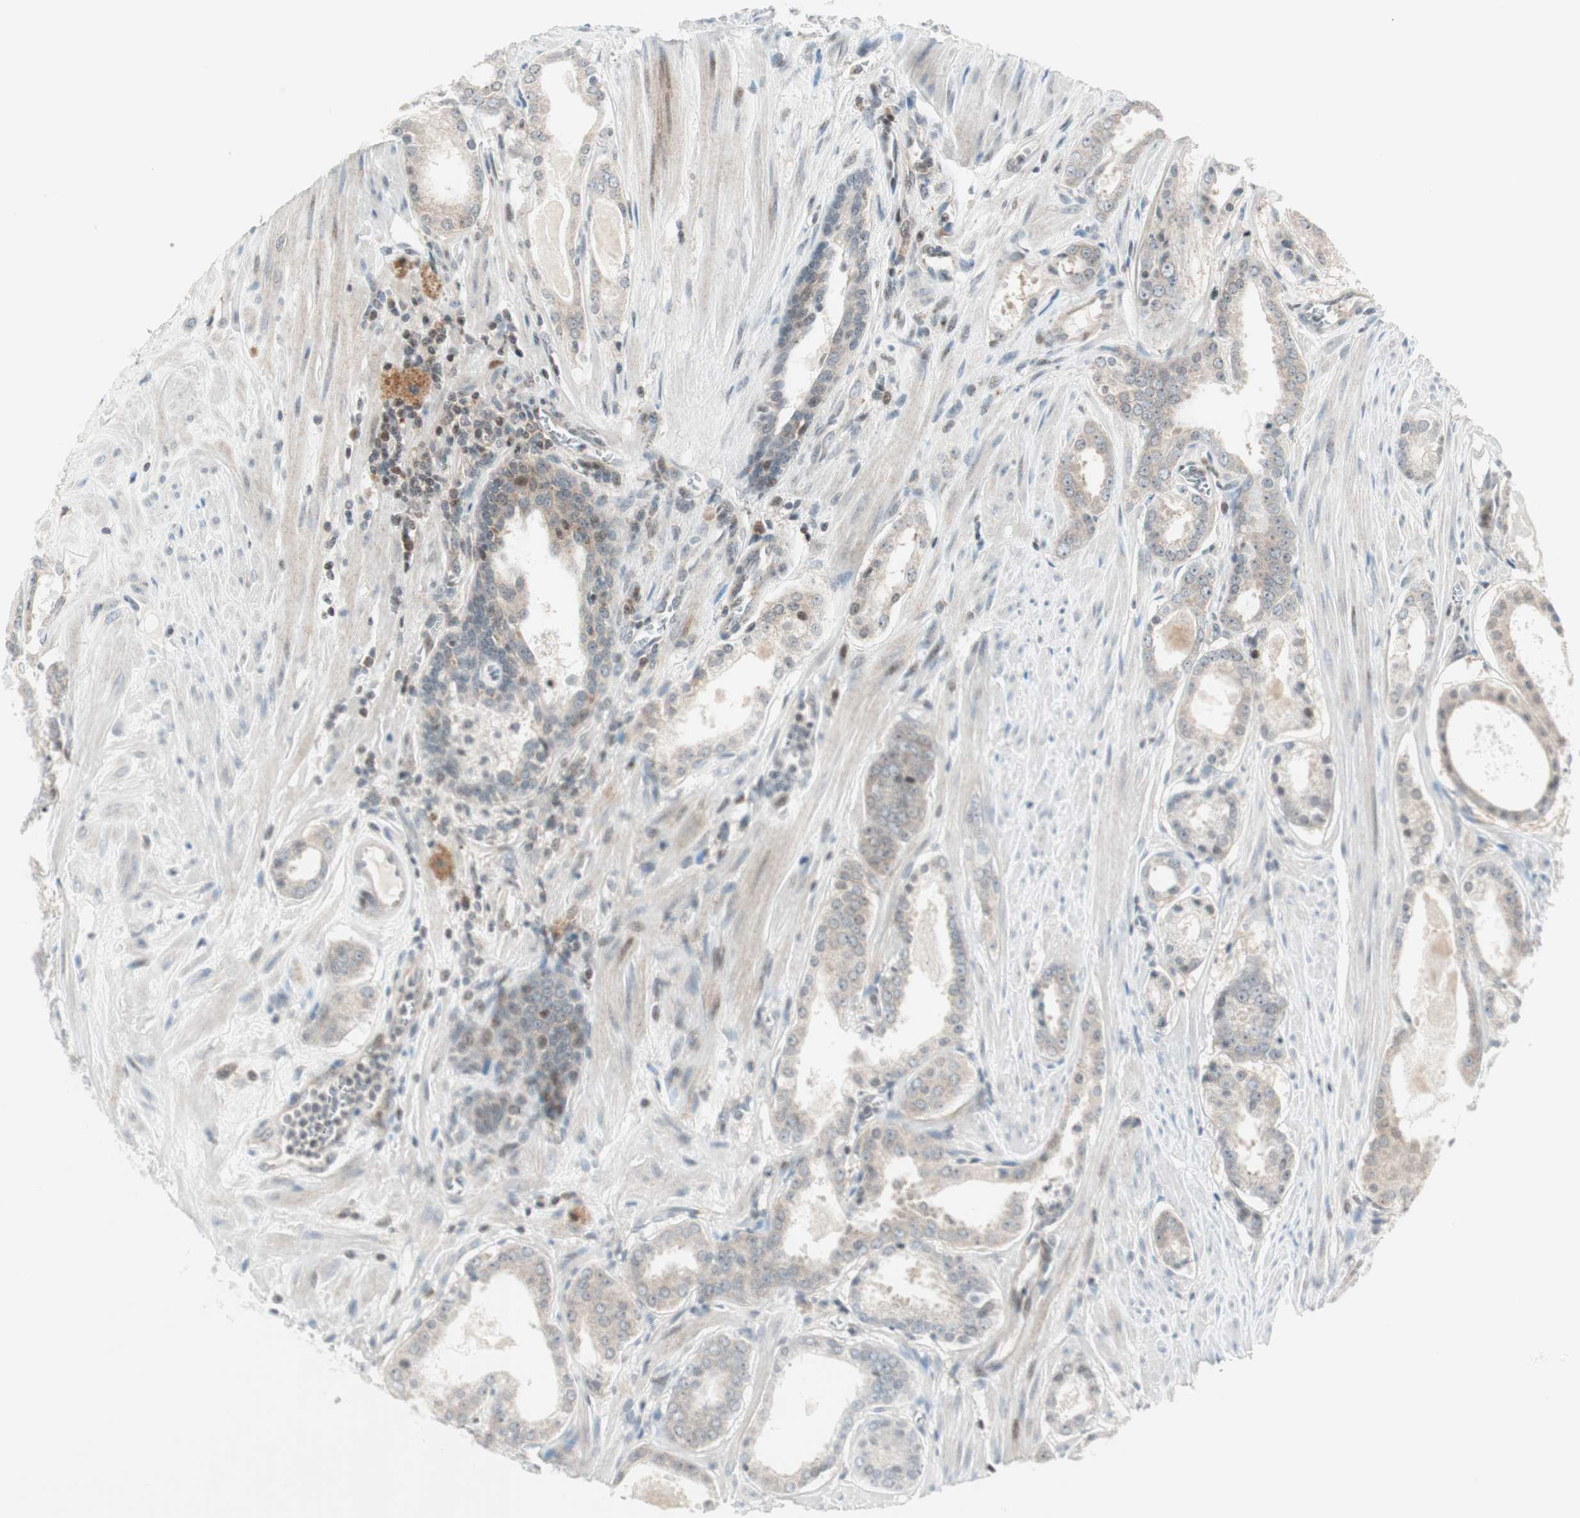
{"staining": {"intensity": "negative", "quantity": "none", "location": "none"}, "tissue": "prostate cancer", "cell_type": "Tumor cells", "image_type": "cancer", "snomed": [{"axis": "morphology", "description": "Adenocarcinoma, Low grade"}, {"axis": "topography", "description": "Prostate"}], "caption": "Immunohistochemistry micrograph of adenocarcinoma (low-grade) (prostate) stained for a protein (brown), which exhibits no expression in tumor cells.", "gene": "TPT1", "patient": {"sex": "male", "age": 57}}